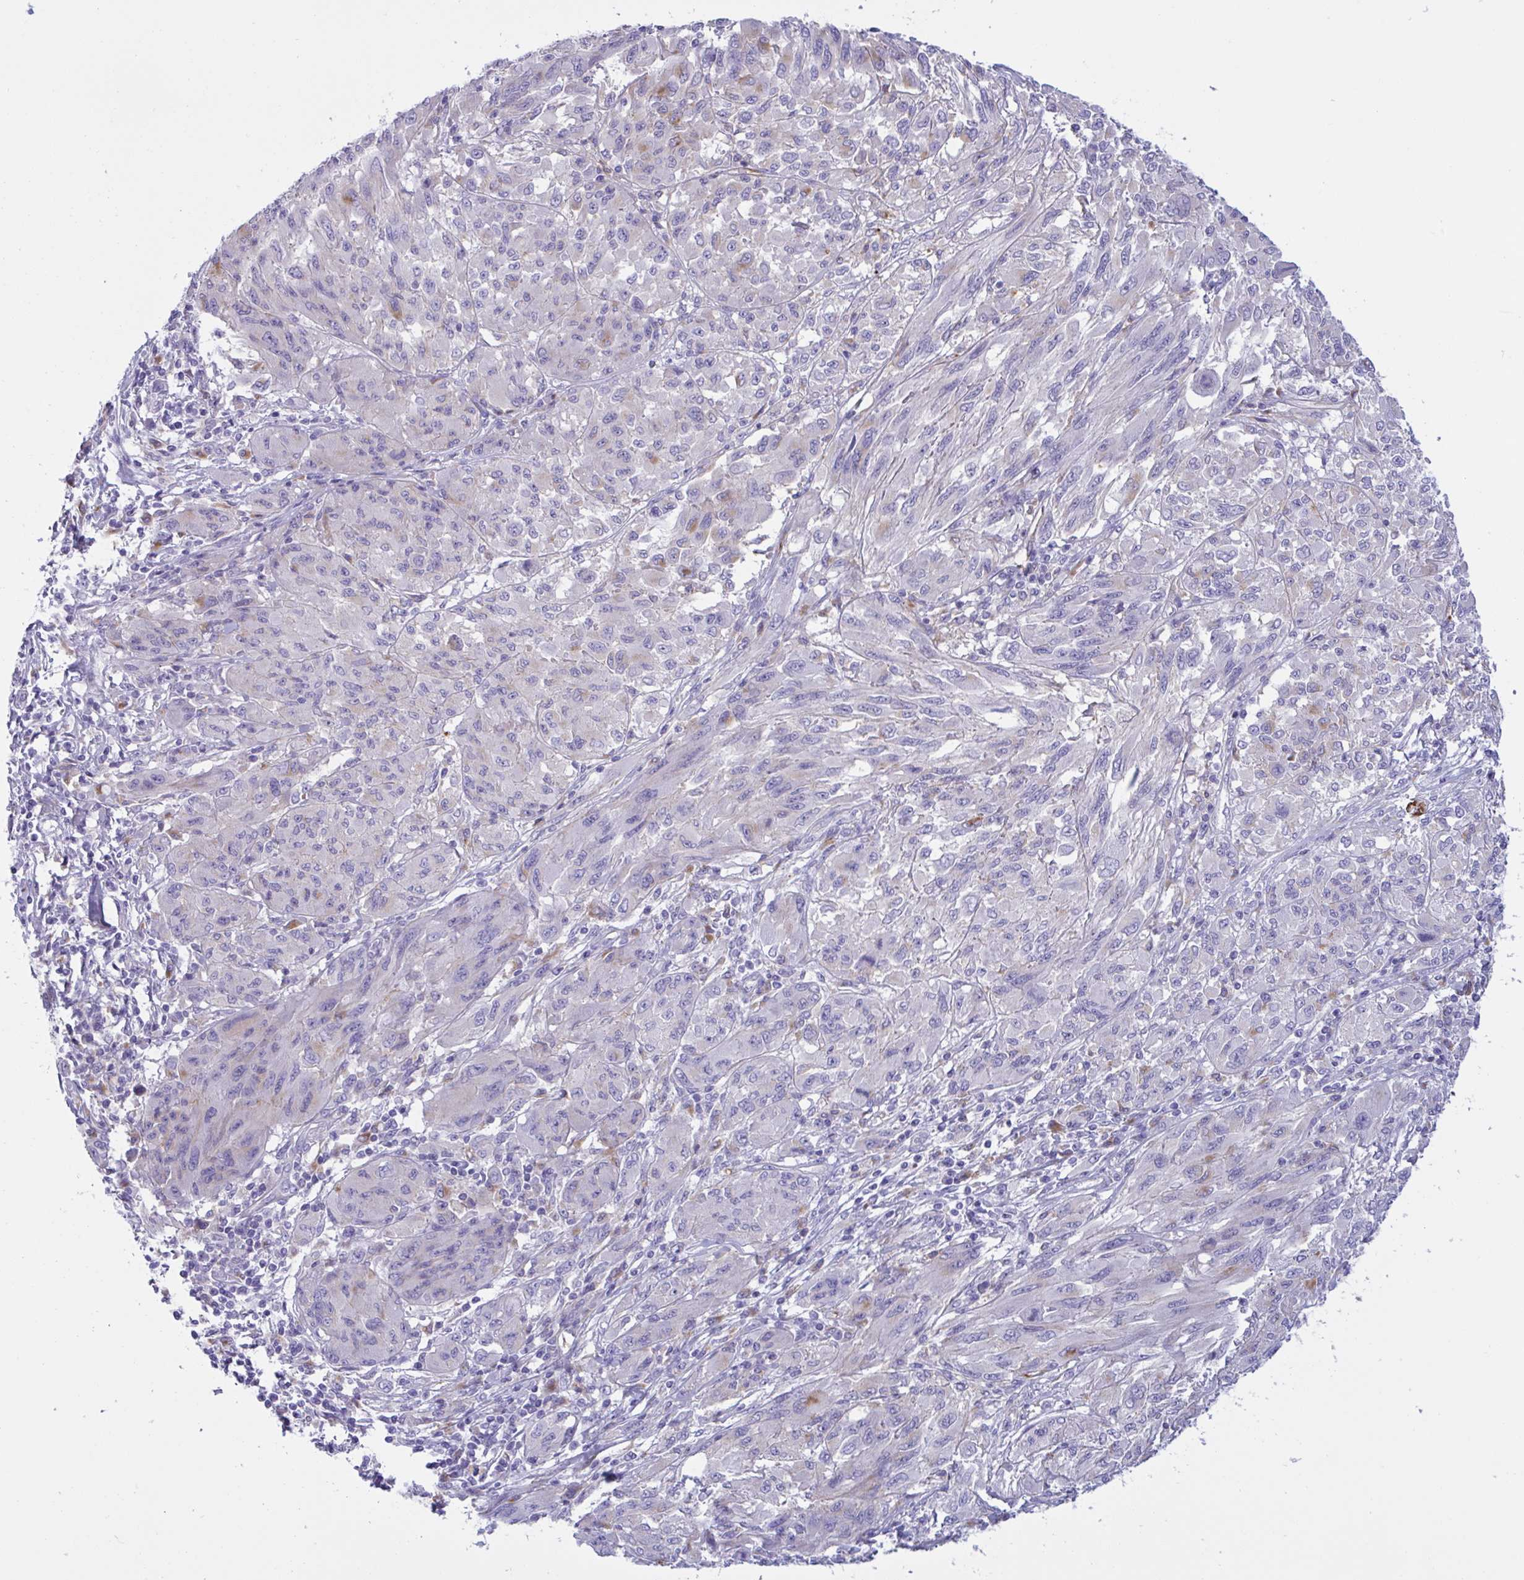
{"staining": {"intensity": "negative", "quantity": "none", "location": "none"}, "tissue": "melanoma", "cell_type": "Tumor cells", "image_type": "cancer", "snomed": [{"axis": "morphology", "description": "Malignant melanoma, NOS"}, {"axis": "topography", "description": "Skin"}], "caption": "Protein analysis of malignant melanoma exhibits no significant expression in tumor cells.", "gene": "RPL22L1", "patient": {"sex": "female", "age": 91}}